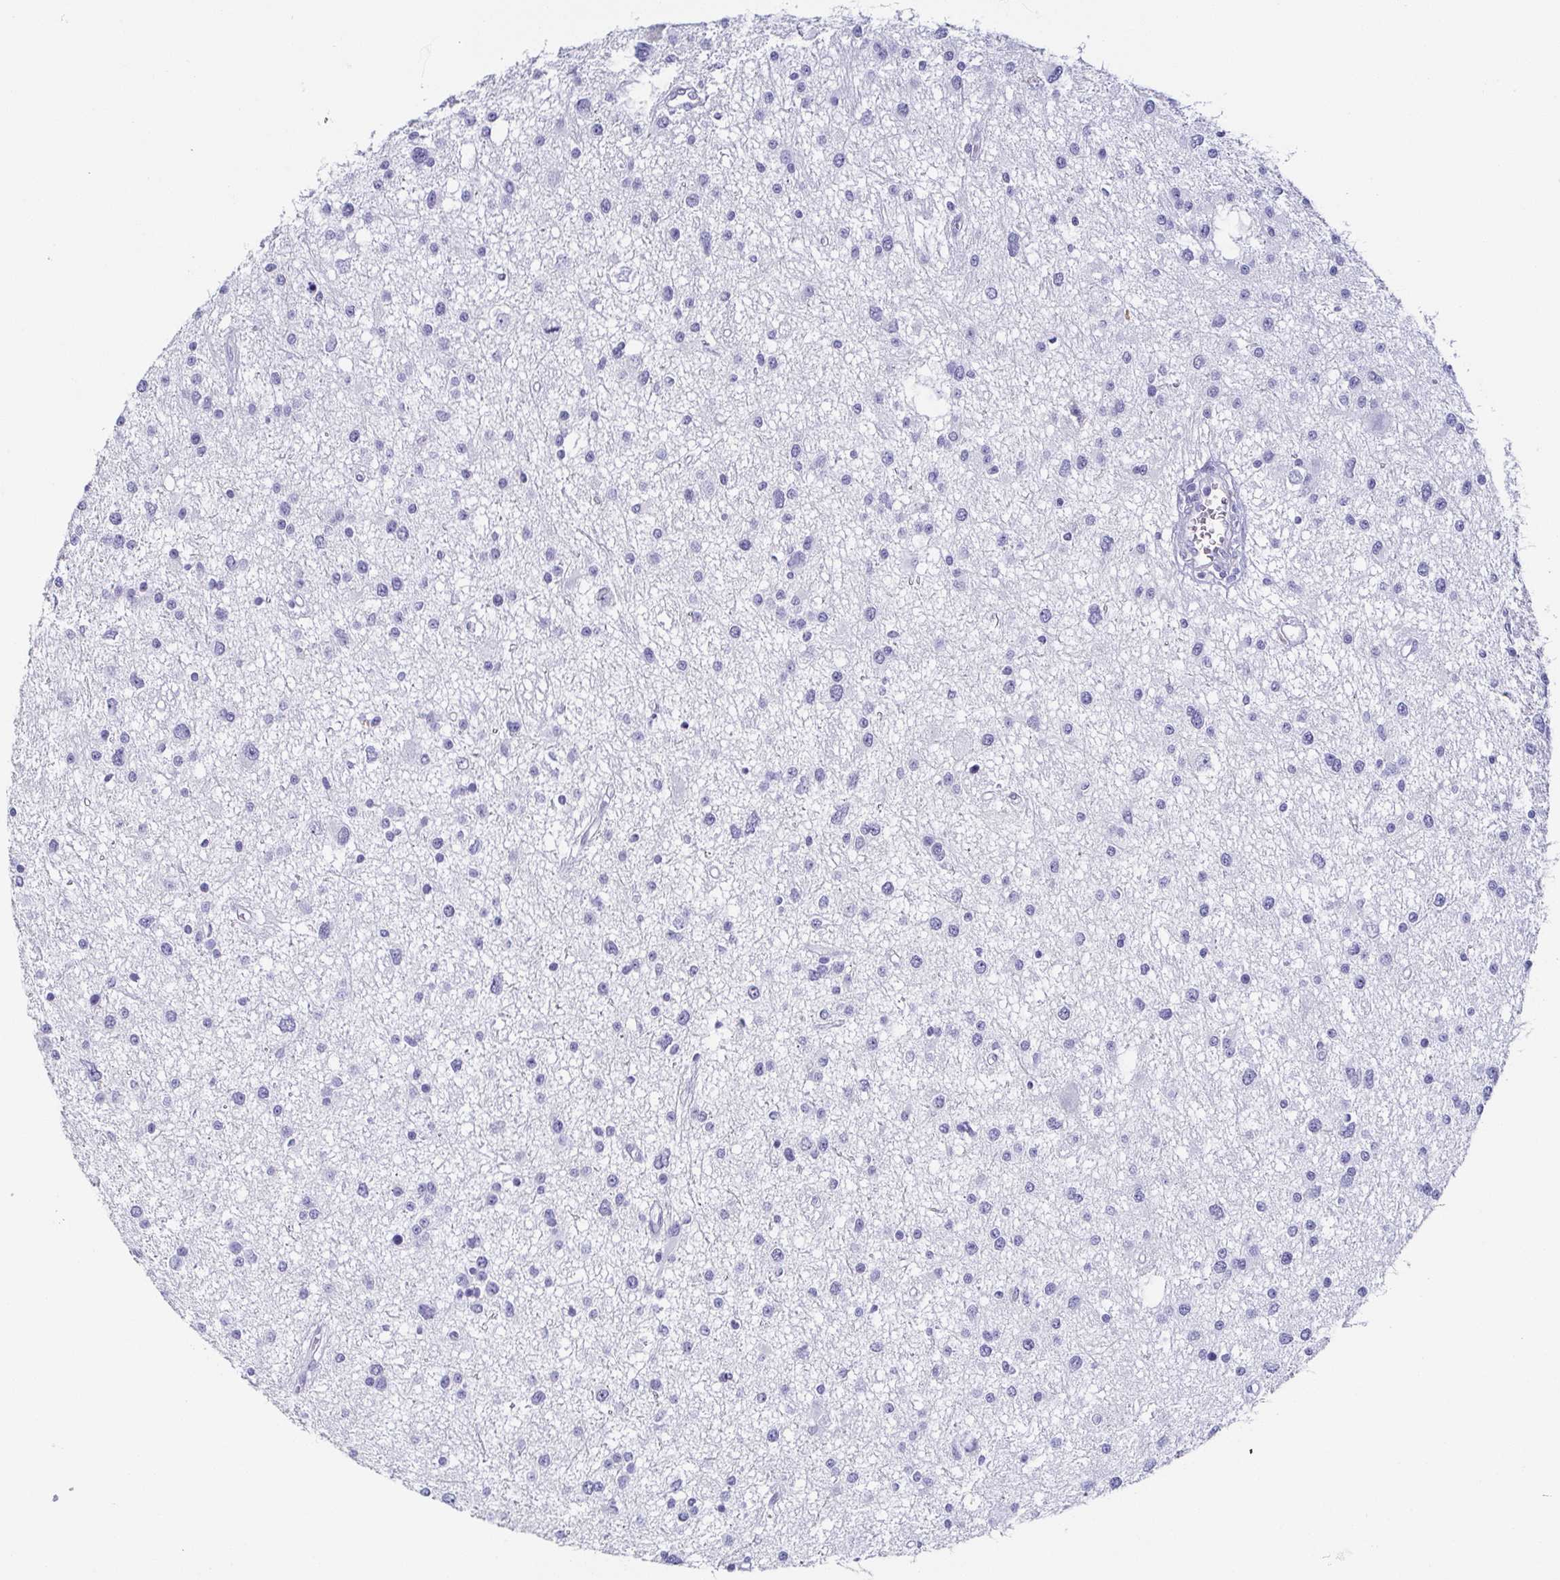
{"staining": {"intensity": "negative", "quantity": "none", "location": "none"}, "tissue": "glioma", "cell_type": "Tumor cells", "image_type": "cancer", "snomed": [{"axis": "morphology", "description": "Glioma, malignant, High grade"}, {"axis": "topography", "description": "Brain"}], "caption": "Immunohistochemistry of human glioma reveals no staining in tumor cells. (DAB (3,3'-diaminobenzidine) immunohistochemistry (IHC), high magnification).", "gene": "ZG16B", "patient": {"sex": "male", "age": 54}}